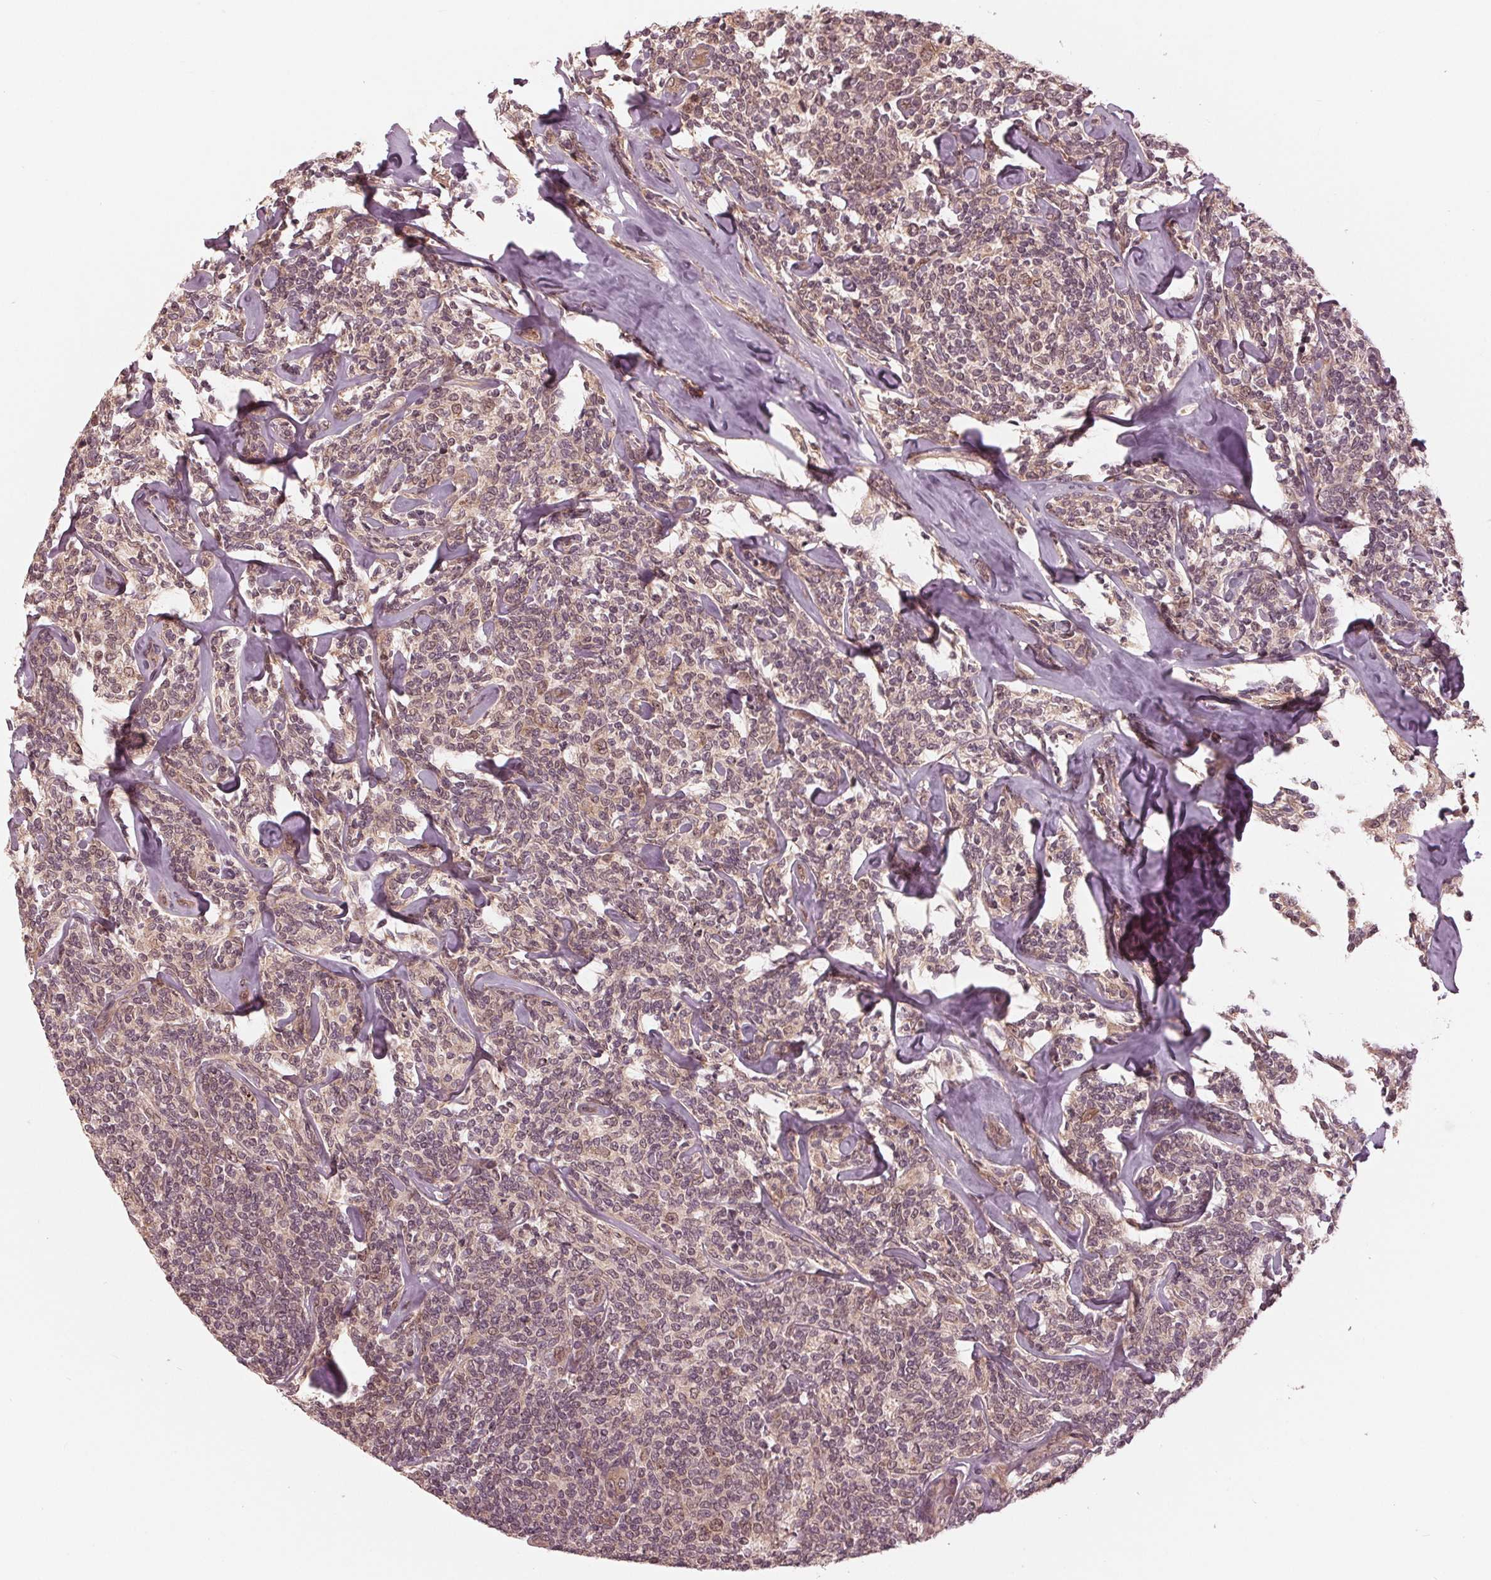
{"staining": {"intensity": "weak", "quantity": "<25%", "location": "nuclear"}, "tissue": "lymphoma", "cell_type": "Tumor cells", "image_type": "cancer", "snomed": [{"axis": "morphology", "description": "Malignant lymphoma, non-Hodgkin's type, Low grade"}, {"axis": "topography", "description": "Lymph node"}], "caption": "This histopathology image is of lymphoma stained with immunohistochemistry (IHC) to label a protein in brown with the nuclei are counter-stained blue. There is no positivity in tumor cells.", "gene": "ZNF471", "patient": {"sex": "female", "age": 56}}